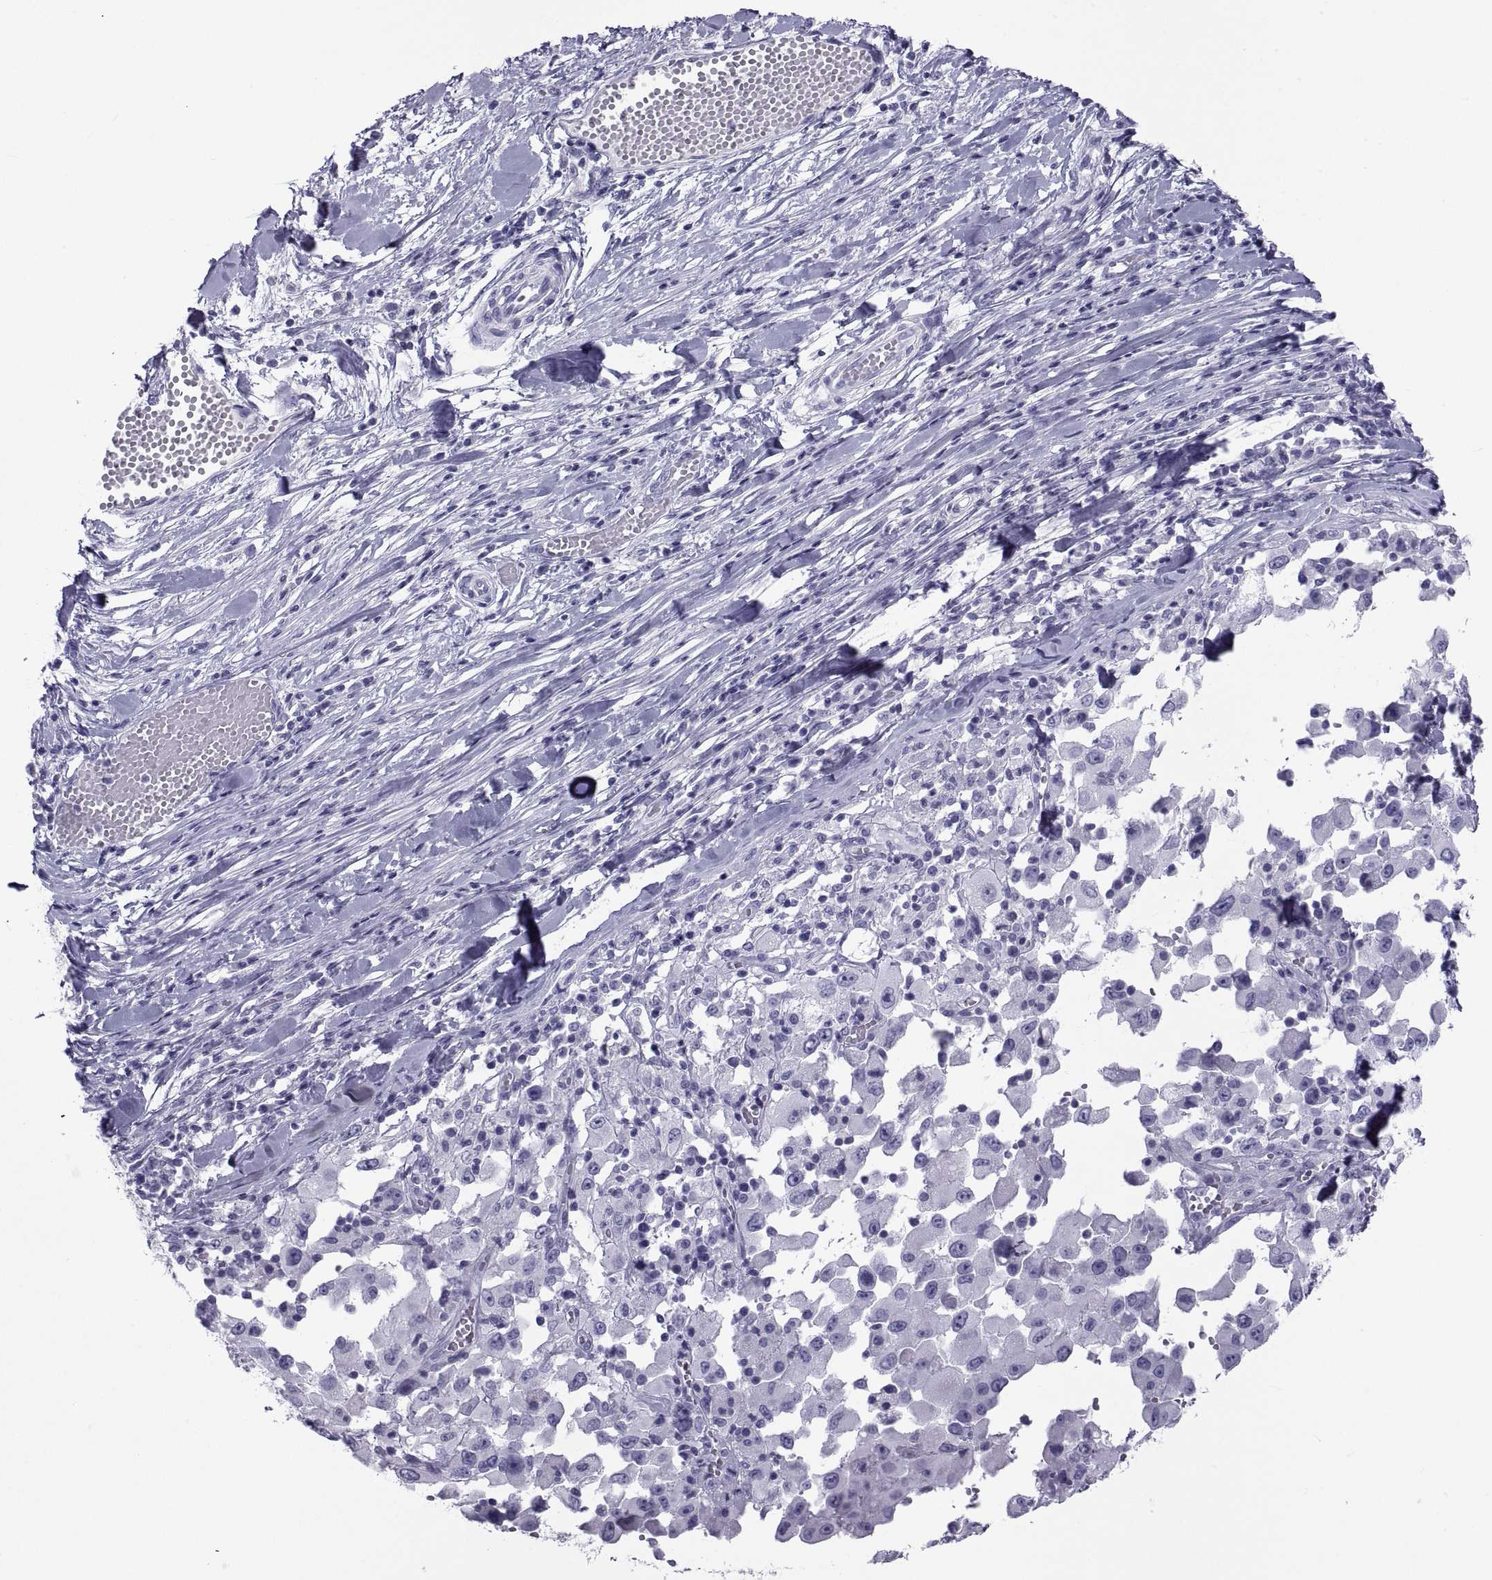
{"staining": {"intensity": "negative", "quantity": "none", "location": "none"}, "tissue": "melanoma", "cell_type": "Tumor cells", "image_type": "cancer", "snomed": [{"axis": "morphology", "description": "Malignant melanoma, Metastatic site"}, {"axis": "topography", "description": "Lymph node"}], "caption": "Tumor cells are negative for brown protein staining in melanoma.", "gene": "NPTX2", "patient": {"sex": "male", "age": 50}}